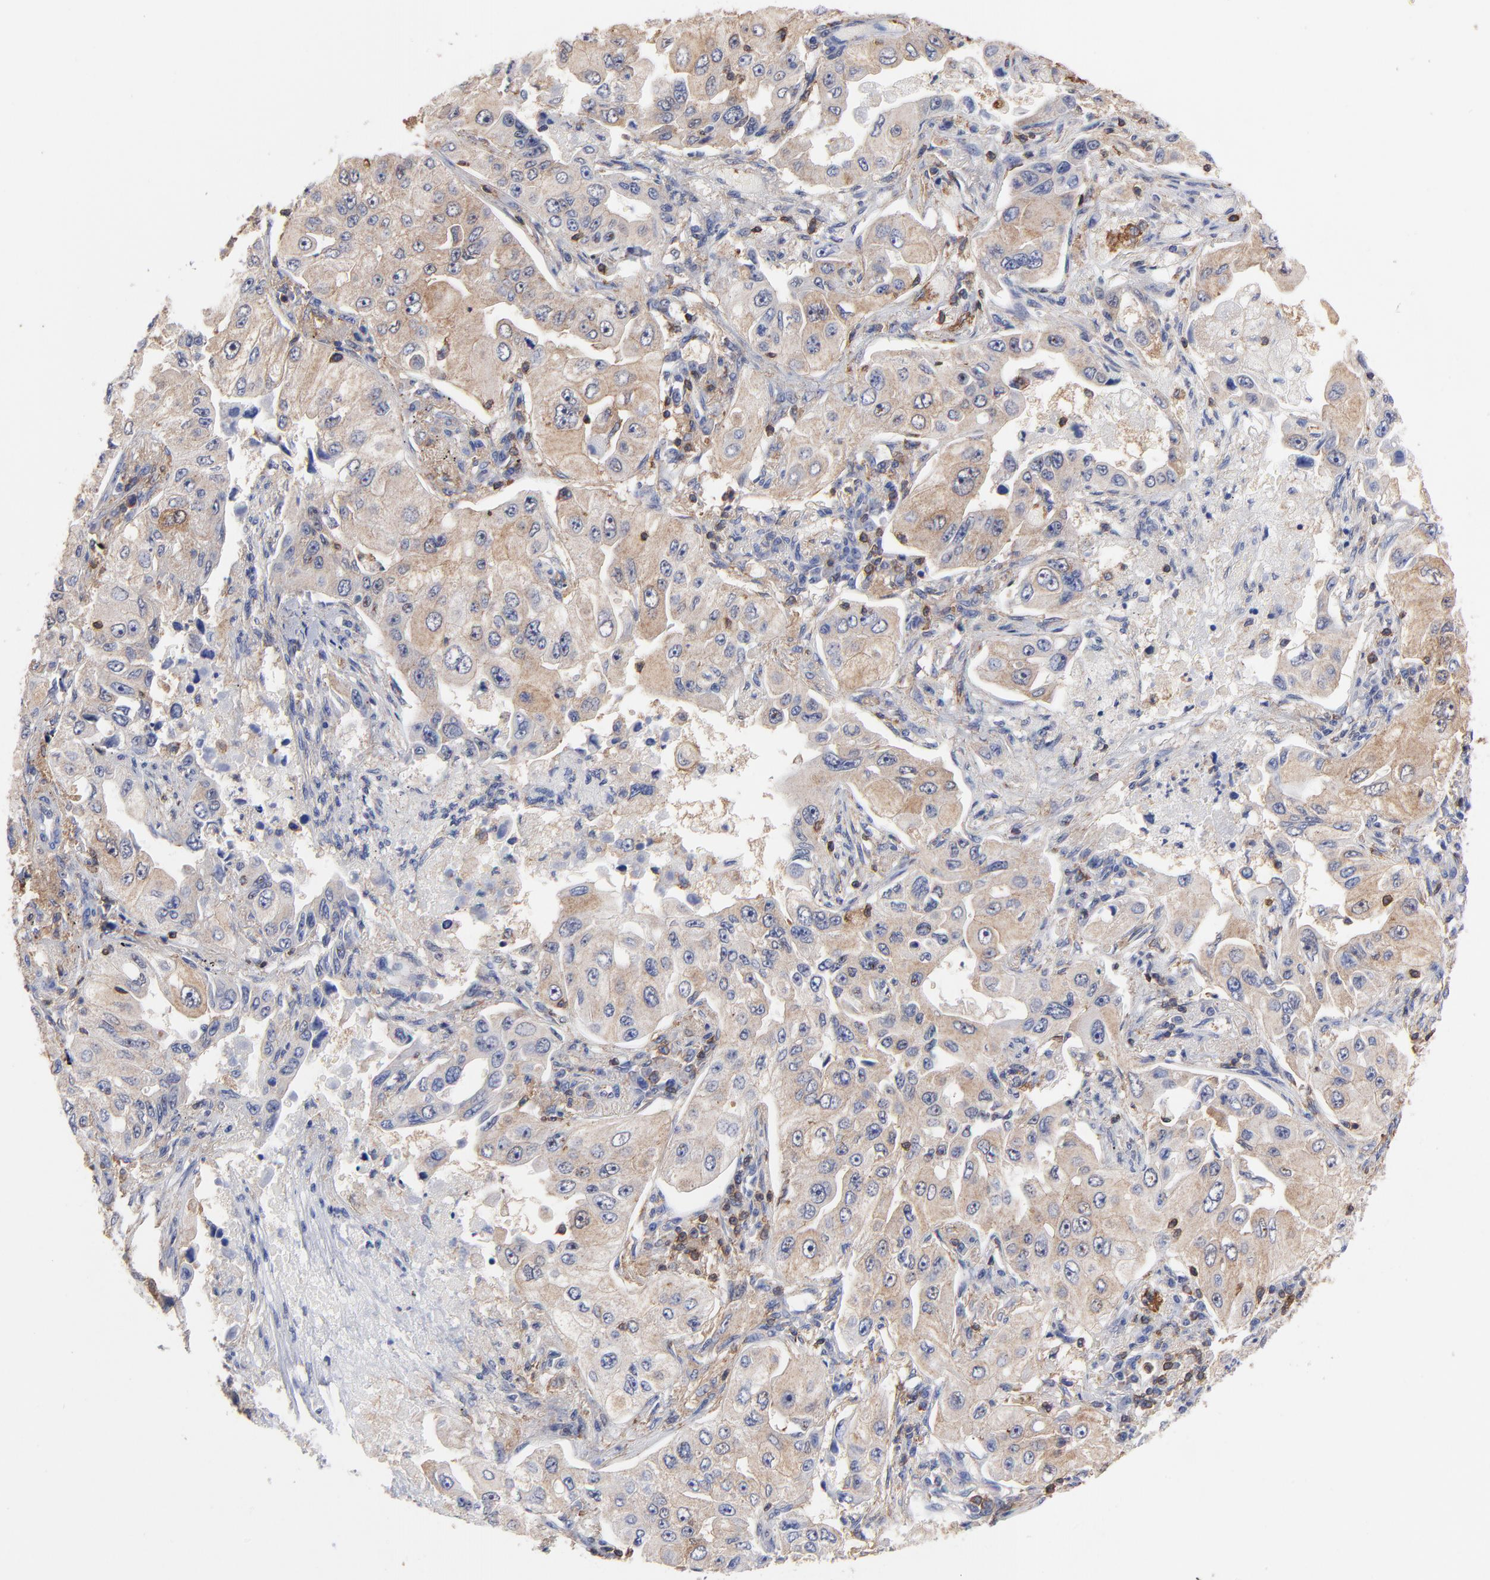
{"staining": {"intensity": "moderate", "quantity": "<25%", "location": "cytoplasmic/membranous"}, "tissue": "lung cancer", "cell_type": "Tumor cells", "image_type": "cancer", "snomed": [{"axis": "morphology", "description": "Adenocarcinoma, NOS"}, {"axis": "topography", "description": "Lung"}], "caption": "Protein expression analysis of adenocarcinoma (lung) exhibits moderate cytoplasmic/membranous staining in about <25% of tumor cells. (Brightfield microscopy of DAB IHC at high magnification).", "gene": "ASL", "patient": {"sex": "male", "age": 84}}